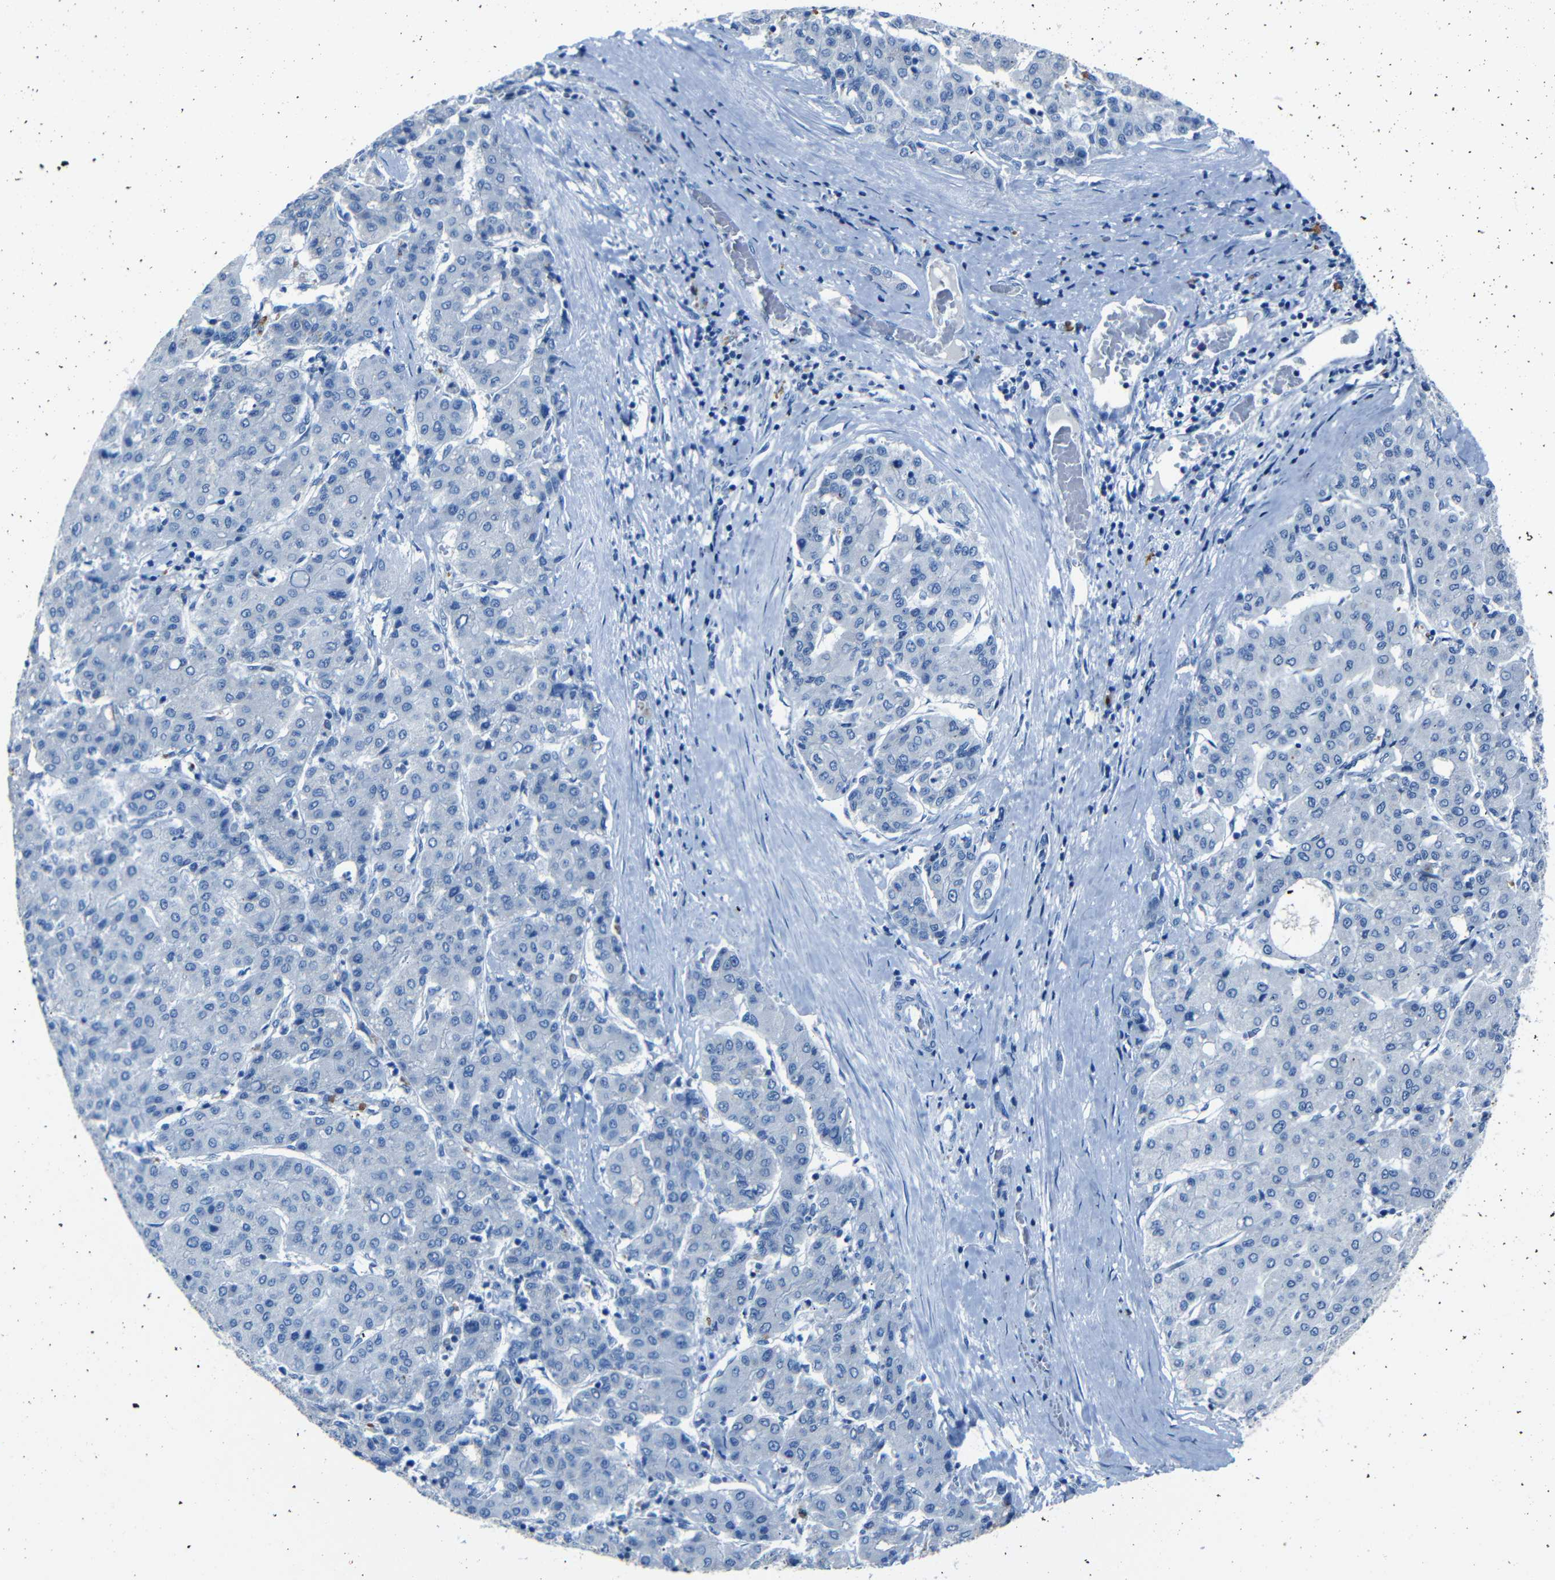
{"staining": {"intensity": "negative", "quantity": "none", "location": "none"}, "tissue": "liver cancer", "cell_type": "Tumor cells", "image_type": "cancer", "snomed": [{"axis": "morphology", "description": "Carcinoma, Hepatocellular, NOS"}, {"axis": "topography", "description": "Liver"}], "caption": "Tumor cells show no significant protein expression in liver cancer.", "gene": "CLDN11", "patient": {"sex": "male", "age": 65}}